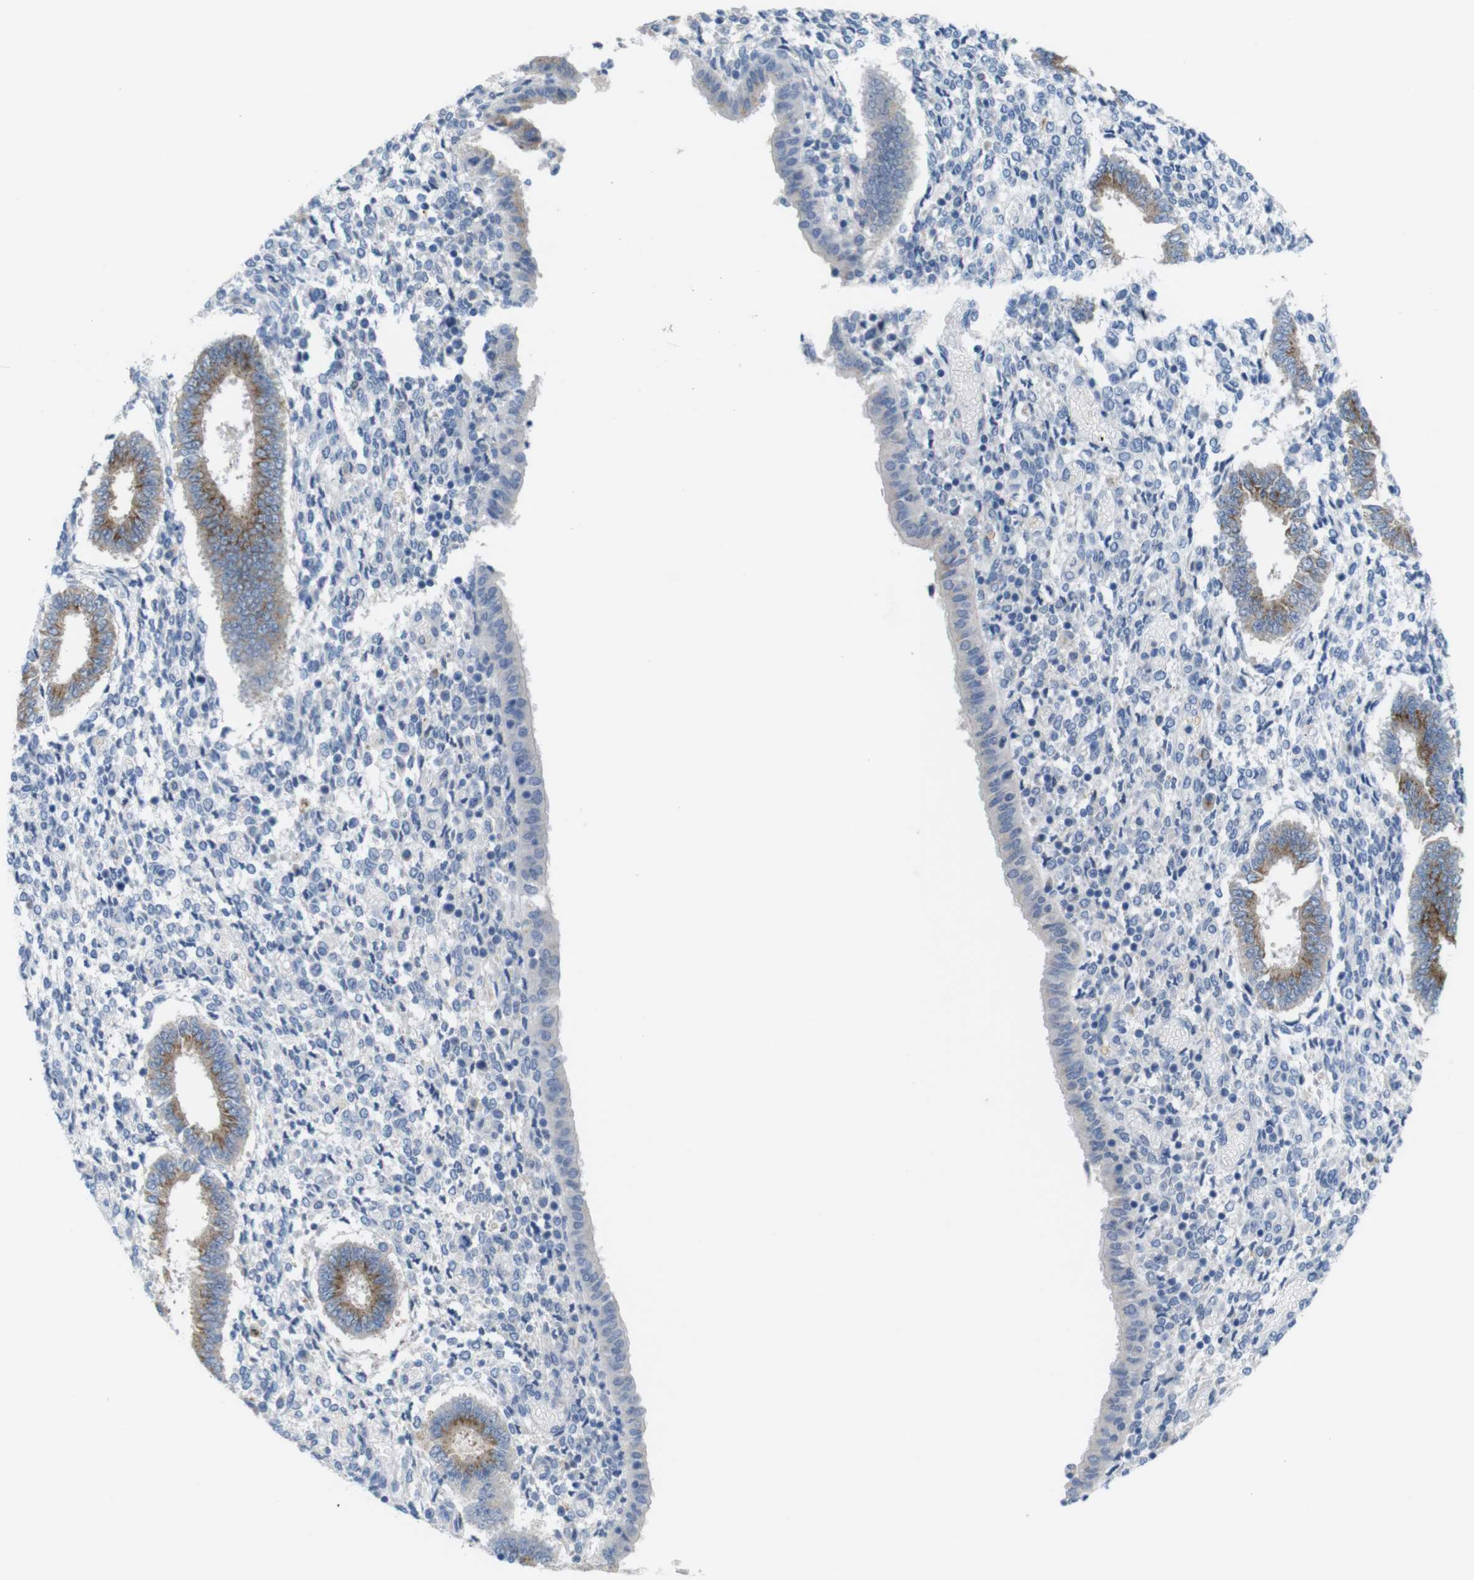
{"staining": {"intensity": "negative", "quantity": "none", "location": "none"}, "tissue": "endometrium", "cell_type": "Cells in endometrial stroma", "image_type": "normal", "snomed": [{"axis": "morphology", "description": "Normal tissue, NOS"}, {"axis": "topography", "description": "Endometrium"}], "caption": "There is no significant expression in cells in endometrial stroma of endometrium. The staining is performed using DAB (3,3'-diaminobenzidine) brown chromogen with nuclei counter-stained in using hematoxylin.", "gene": "GOLGA2", "patient": {"sex": "female", "age": 35}}